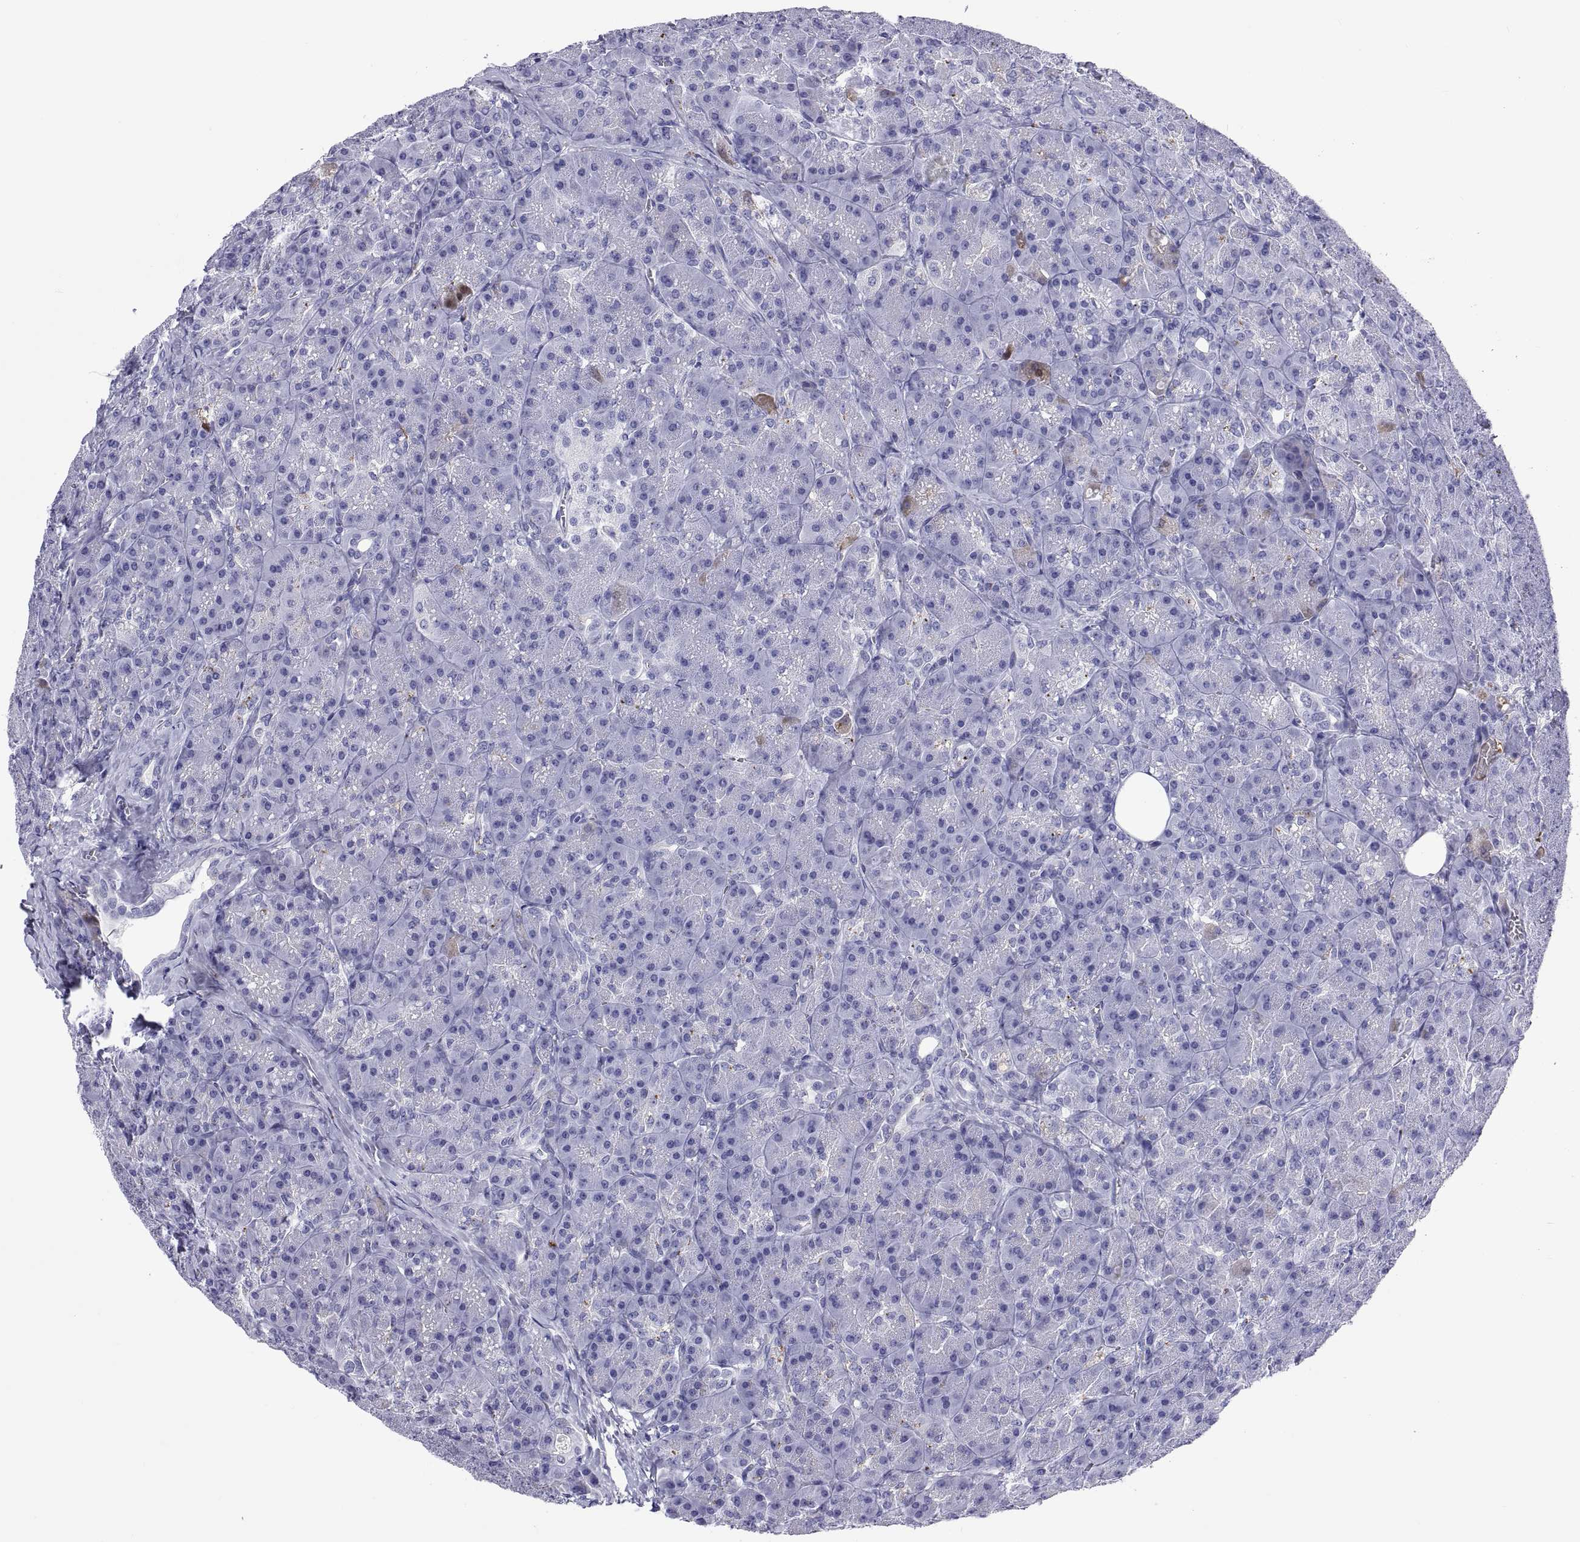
{"staining": {"intensity": "negative", "quantity": "none", "location": "none"}, "tissue": "pancreas", "cell_type": "Exocrine glandular cells", "image_type": "normal", "snomed": [{"axis": "morphology", "description": "Normal tissue, NOS"}, {"axis": "topography", "description": "Pancreas"}], "caption": "The photomicrograph displays no significant expression in exocrine glandular cells of pancreas. (Stains: DAB (3,3'-diaminobenzidine) immunohistochemistry (IHC) with hematoxylin counter stain, Microscopy: brightfield microscopy at high magnification).", "gene": "QRICH2", "patient": {"sex": "male", "age": 57}}